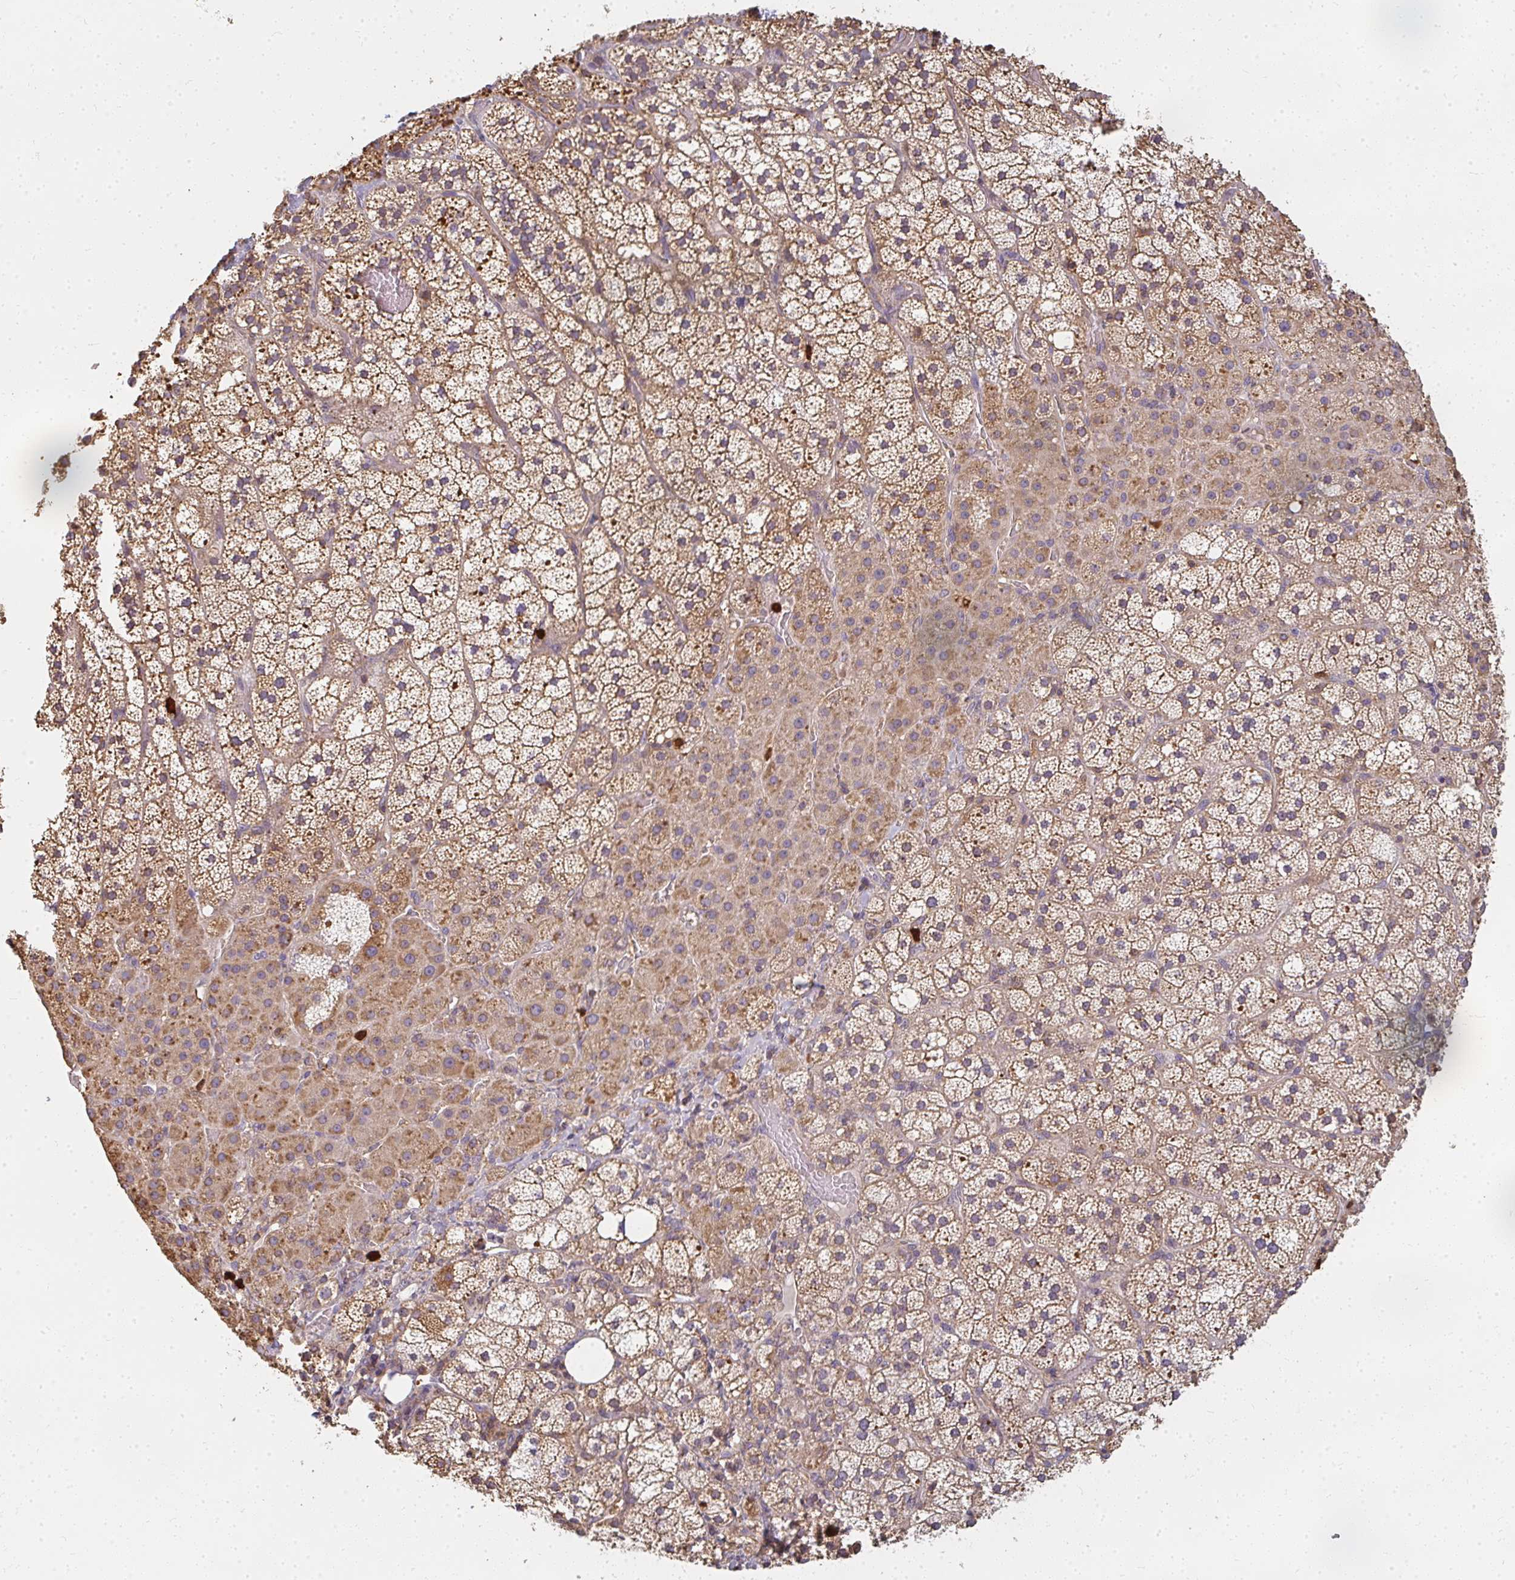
{"staining": {"intensity": "moderate", "quantity": ">75%", "location": "cytoplasmic/membranous"}, "tissue": "adrenal gland", "cell_type": "Glandular cells", "image_type": "normal", "snomed": [{"axis": "morphology", "description": "Normal tissue, NOS"}, {"axis": "topography", "description": "Adrenal gland"}], "caption": "An immunohistochemistry (IHC) micrograph of benign tissue is shown. Protein staining in brown highlights moderate cytoplasmic/membranous positivity in adrenal gland within glandular cells. (Brightfield microscopy of DAB IHC at high magnification).", "gene": "CNTRL", "patient": {"sex": "male", "age": 53}}